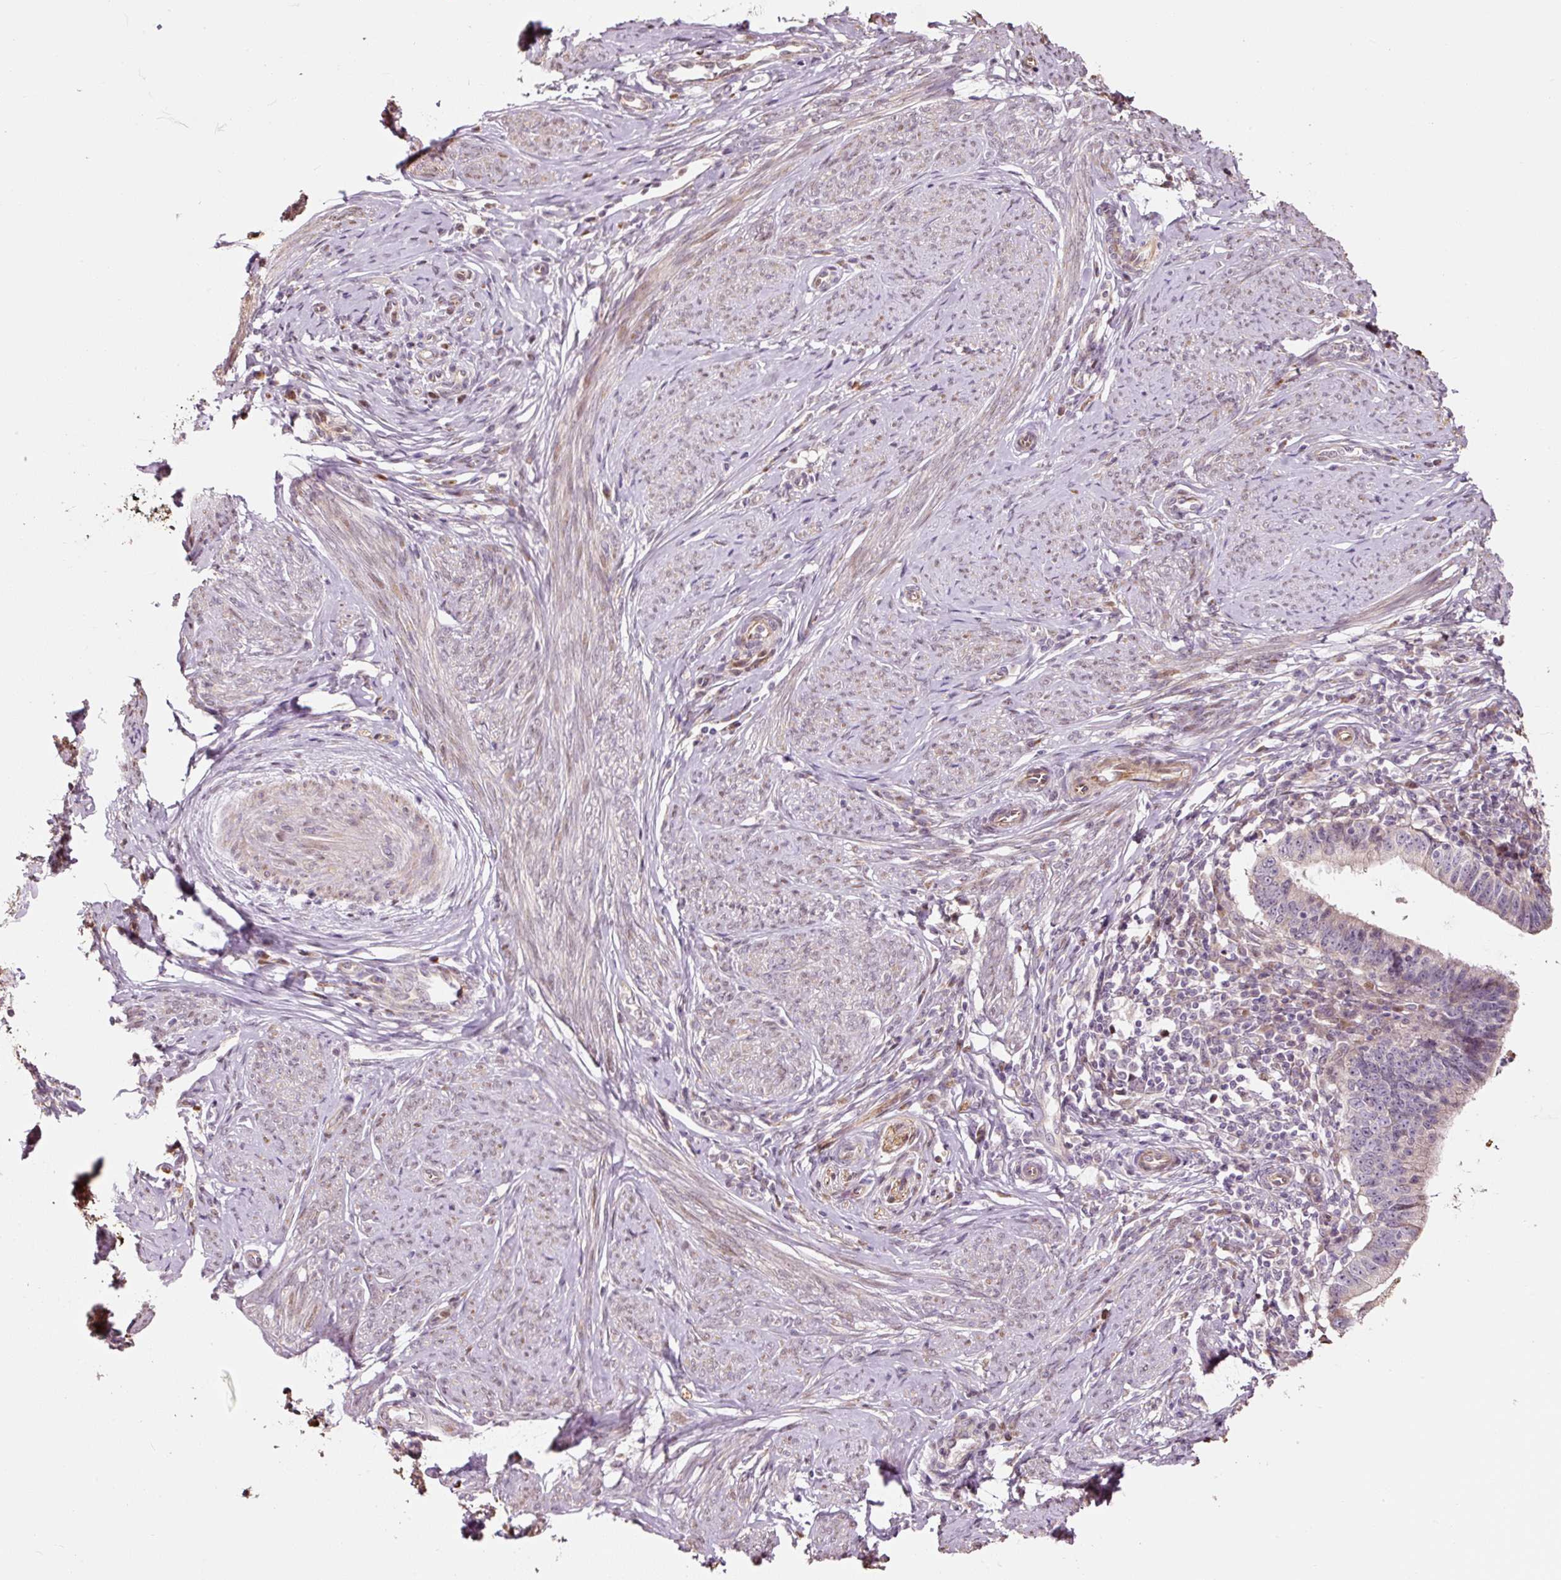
{"staining": {"intensity": "weak", "quantity": "25%-75%", "location": "cytoplasmic/membranous"}, "tissue": "cervical cancer", "cell_type": "Tumor cells", "image_type": "cancer", "snomed": [{"axis": "morphology", "description": "Adenocarcinoma, NOS"}, {"axis": "topography", "description": "Cervix"}], "caption": "Cervical cancer tissue demonstrates weak cytoplasmic/membranous expression in about 25%-75% of tumor cells, visualized by immunohistochemistry.", "gene": "ETF1", "patient": {"sex": "female", "age": 36}}